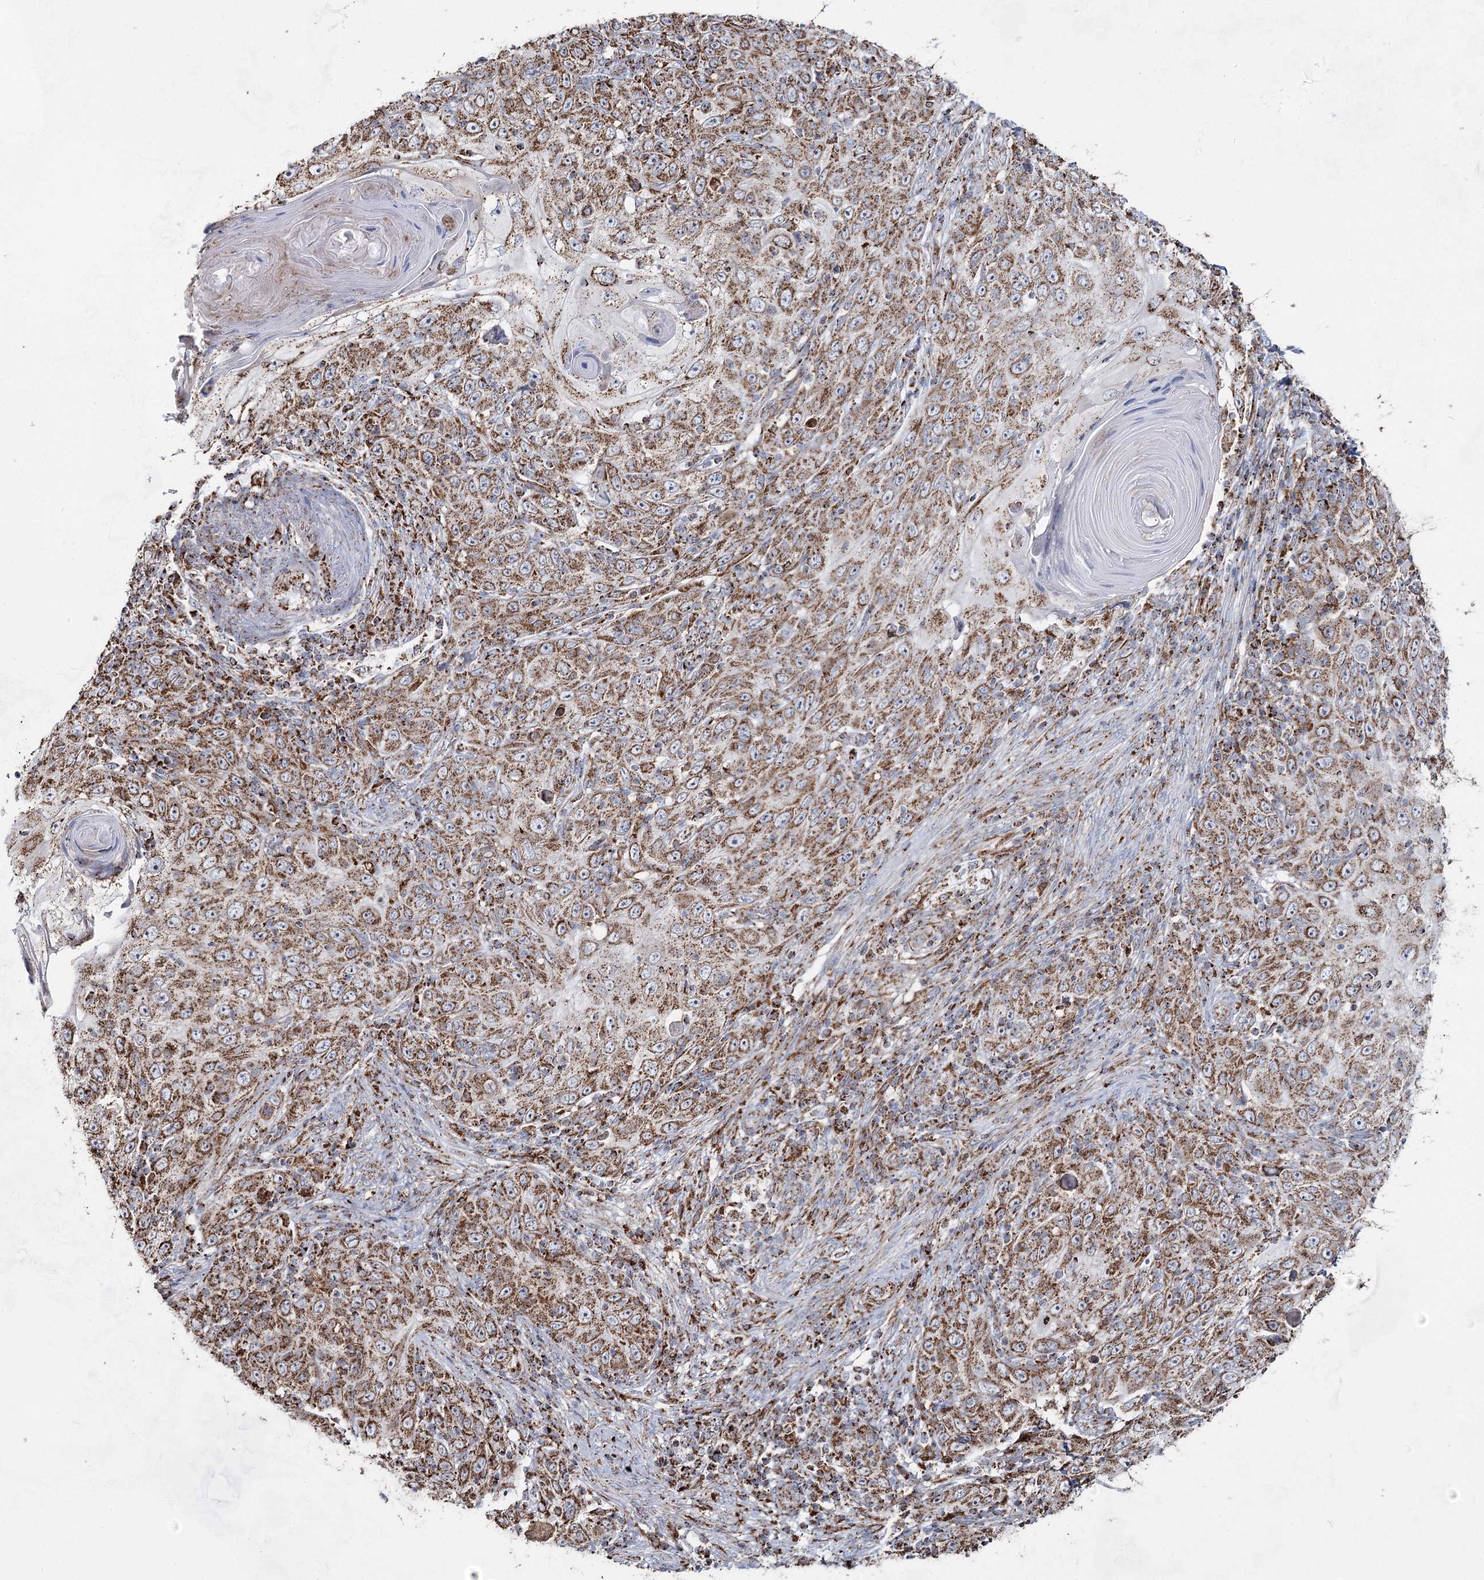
{"staining": {"intensity": "moderate", "quantity": ">75%", "location": "cytoplasmic/membranous"}, "tissue": "skin cancer", "cell_type": "Tumor cells", "image_type": "cancer", "snomed": [{"axis": "morphology", "description": "Squamous cell carcinoma, NOS"}, {"axis": "topography", "description": "Skin"}], "caption": "Tumor cells demonstrate moderate cytoplasmic/membranous expression in approximately >75% of cells in skin cancer (squamous cell carcinoma).", "gene": "CWF19L1", "patient": {"sex": "female", "age": 88}}